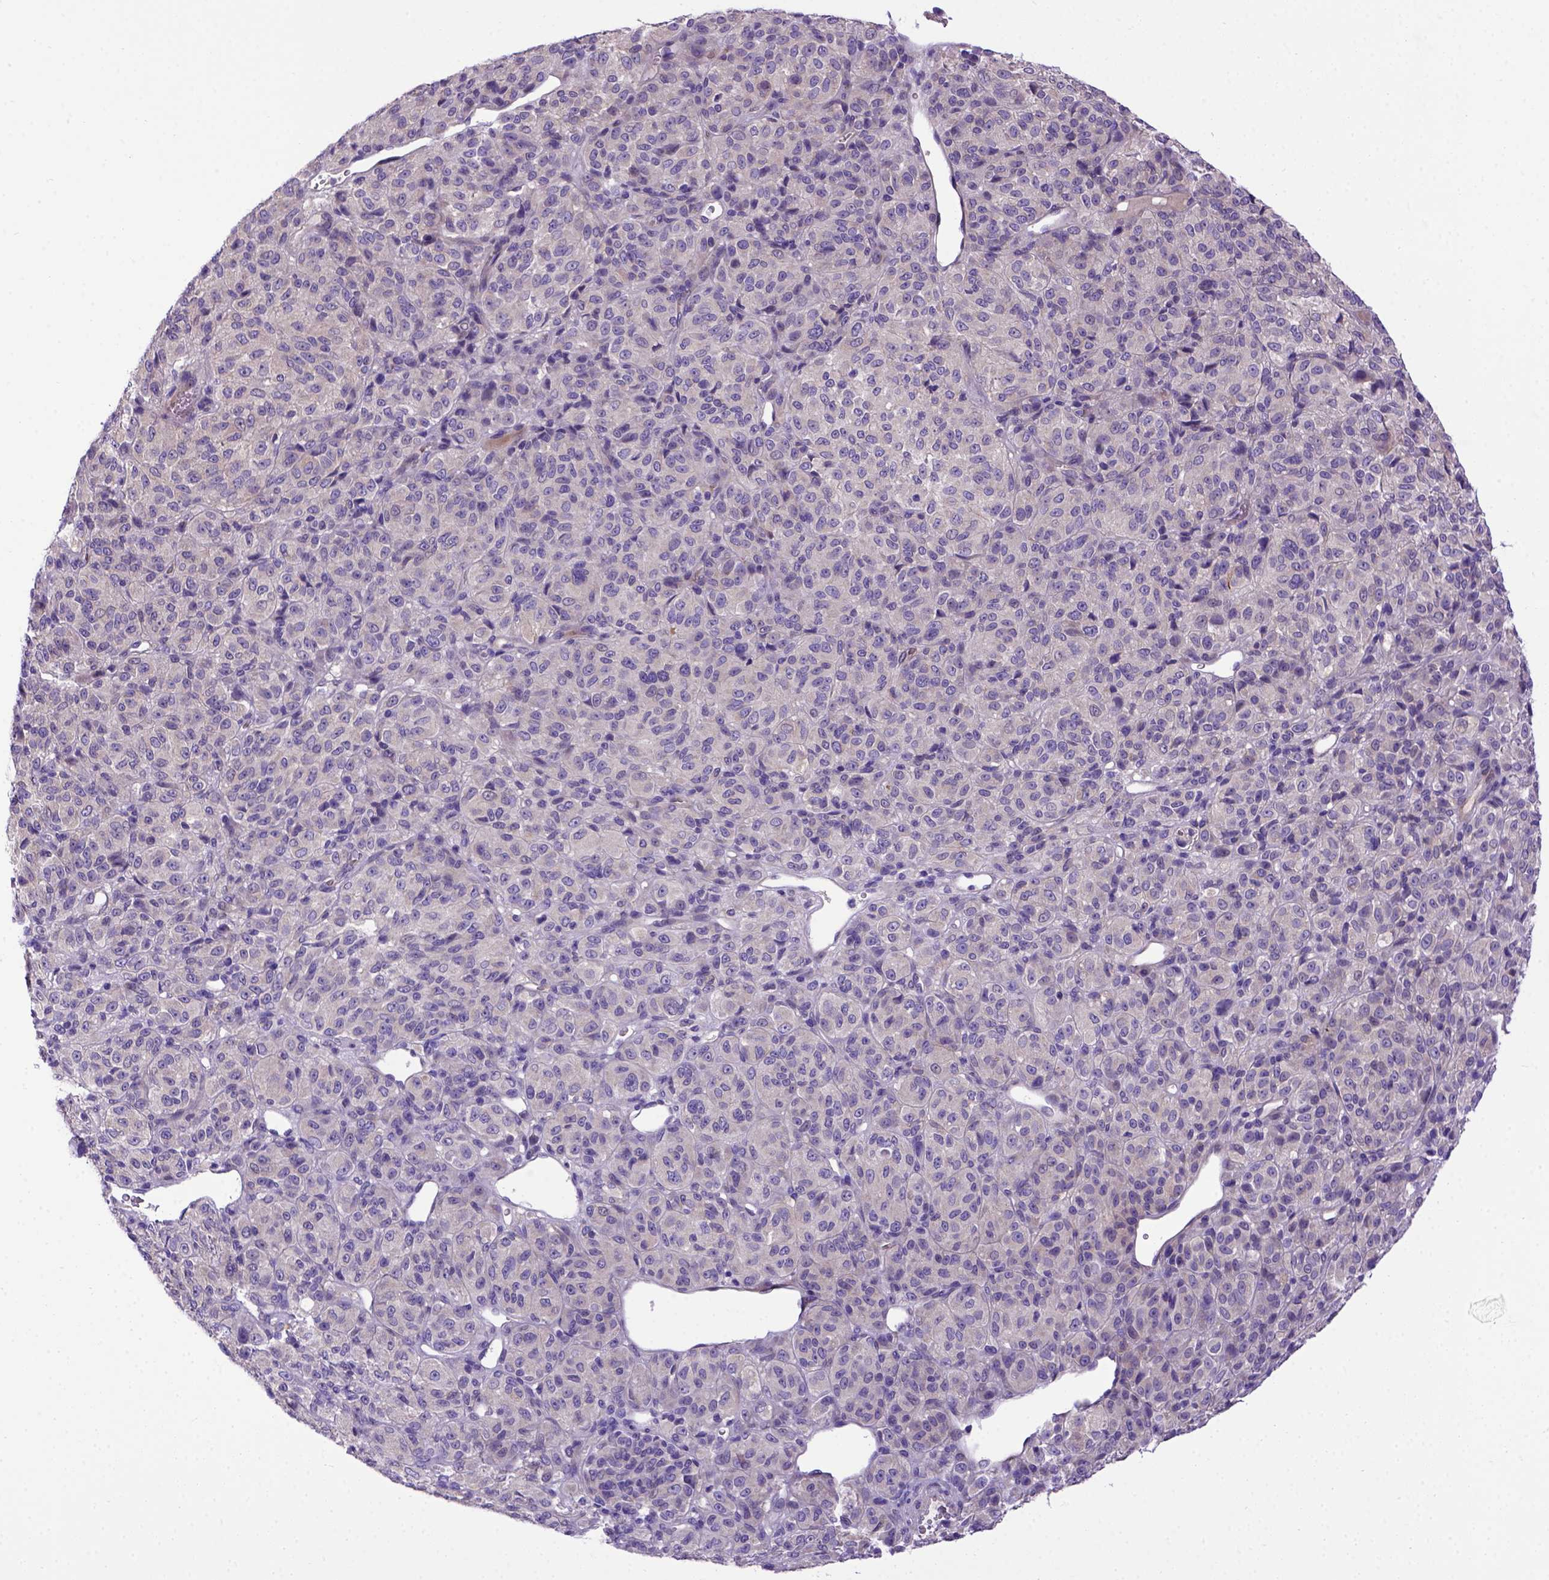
{"staining": {"intensity": "negative", "quantity": "none", "location": "none"}, "tissue": "melanoma", "cell_type": "Tumor cells", "image_type": "cancer", "snomed": [{"axis": "morphology", "description": "Malignant melanoma, Metastatic site"}, {"axis": "topography", "description": "Brain"}], "caption": "Immunohistochemistry (IHC) photomicrograph of human malignant melanoma (metastatic site) stained for a protein (brown), which reveals no expression in tumor cells.", "gene": "ADAM12", "patient": {"sex": "female", "age": 56}}